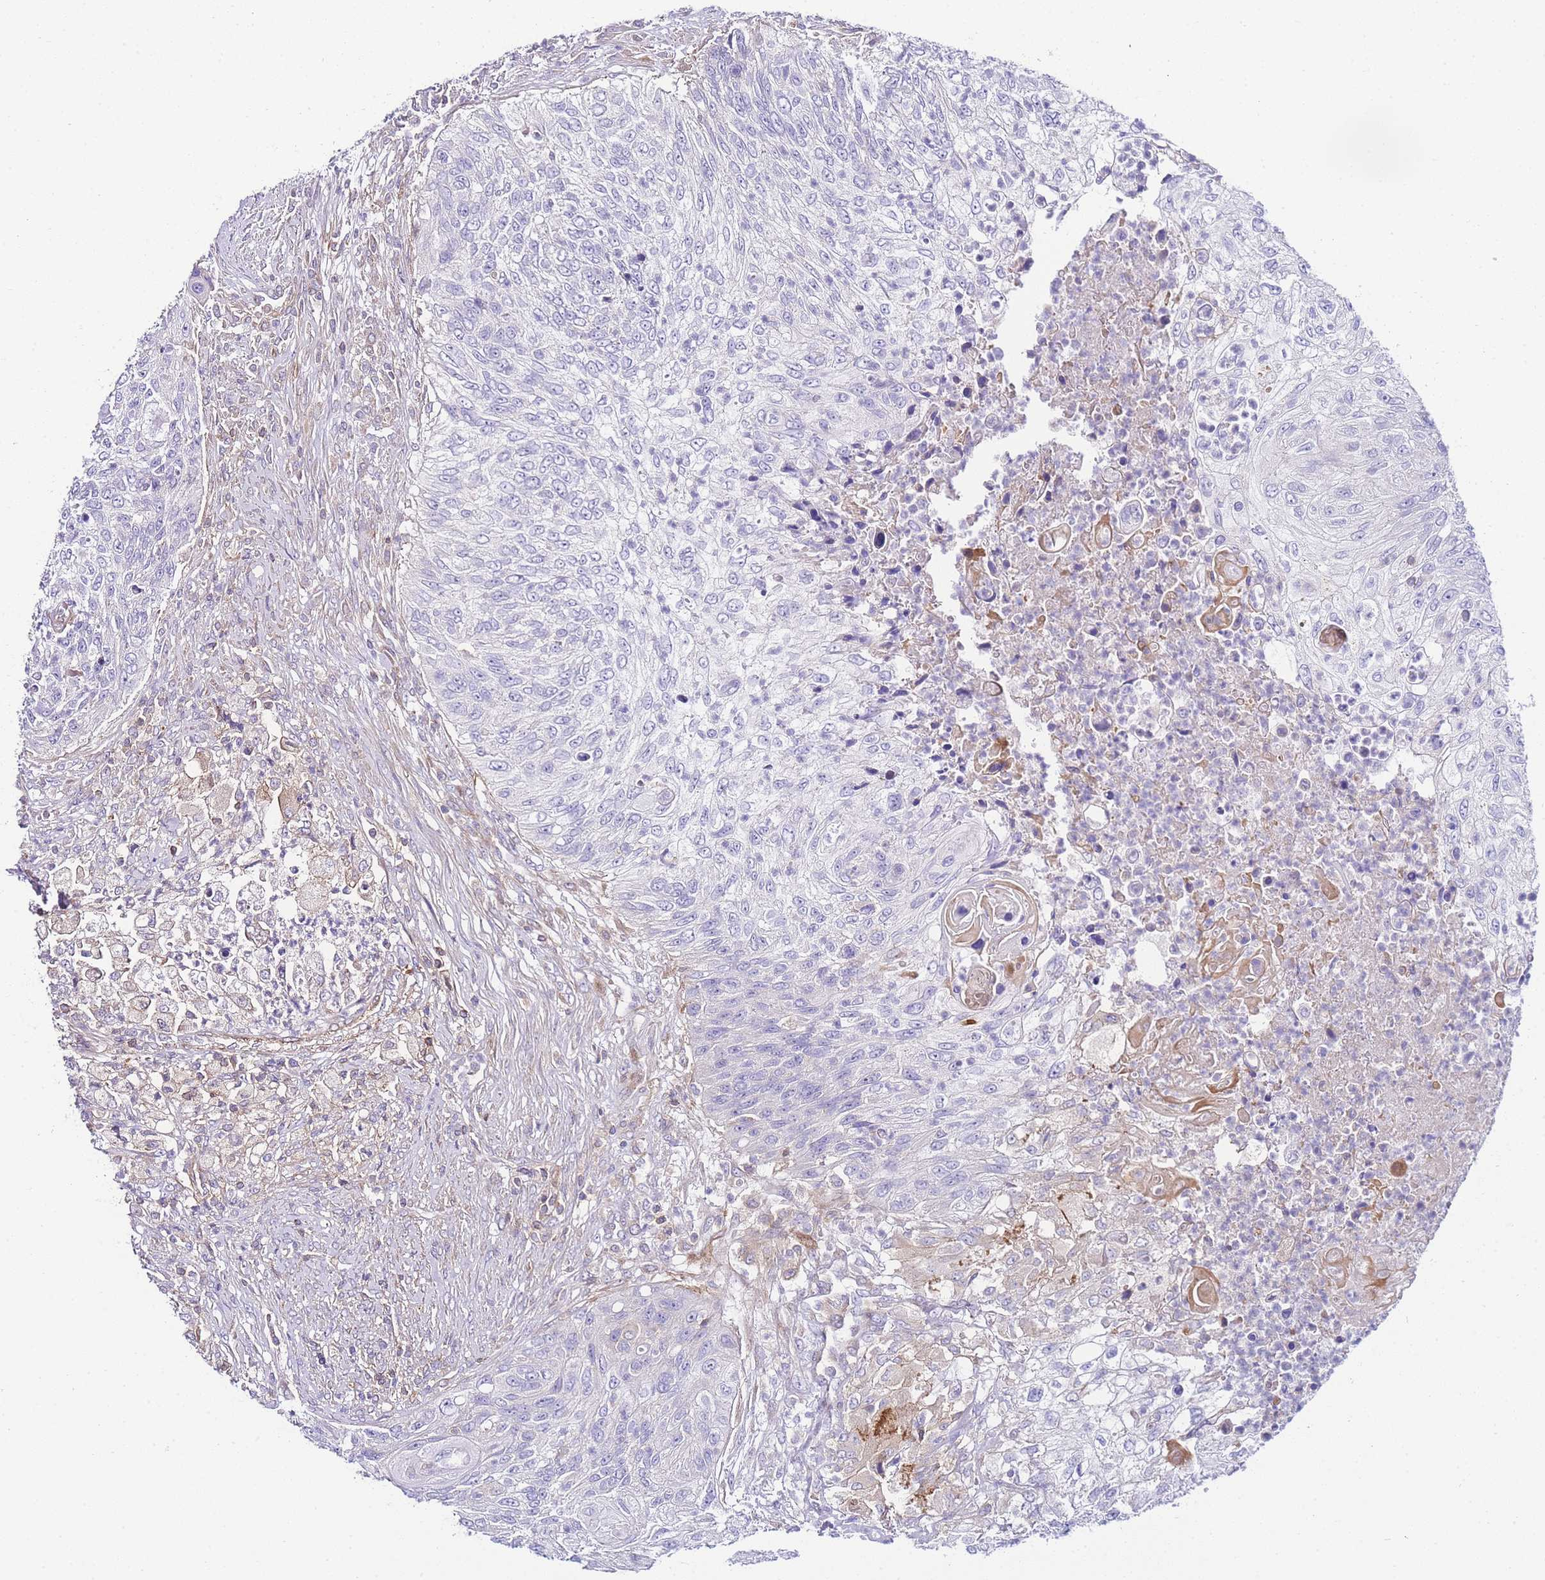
{"staining": {"intensity": "negative", "quantity": "none", "location": "none"}, "tissue": "urothelial cancer", "cell_type": "Tumor cells", "image_type": "cancer", "snomed": [{"axis": "morphology", "description": "Urothelial carcinoma, High grade"}, {"axis": "topography", "description": "Urinary bladder"}], "caption": "Immunohistochemical staining of human urothelial carcinoma (high-grade) demonstrates no significant staining in tumor cells.", "gene": "FBN3", "patient": {"sex": "female", "age": 60}}